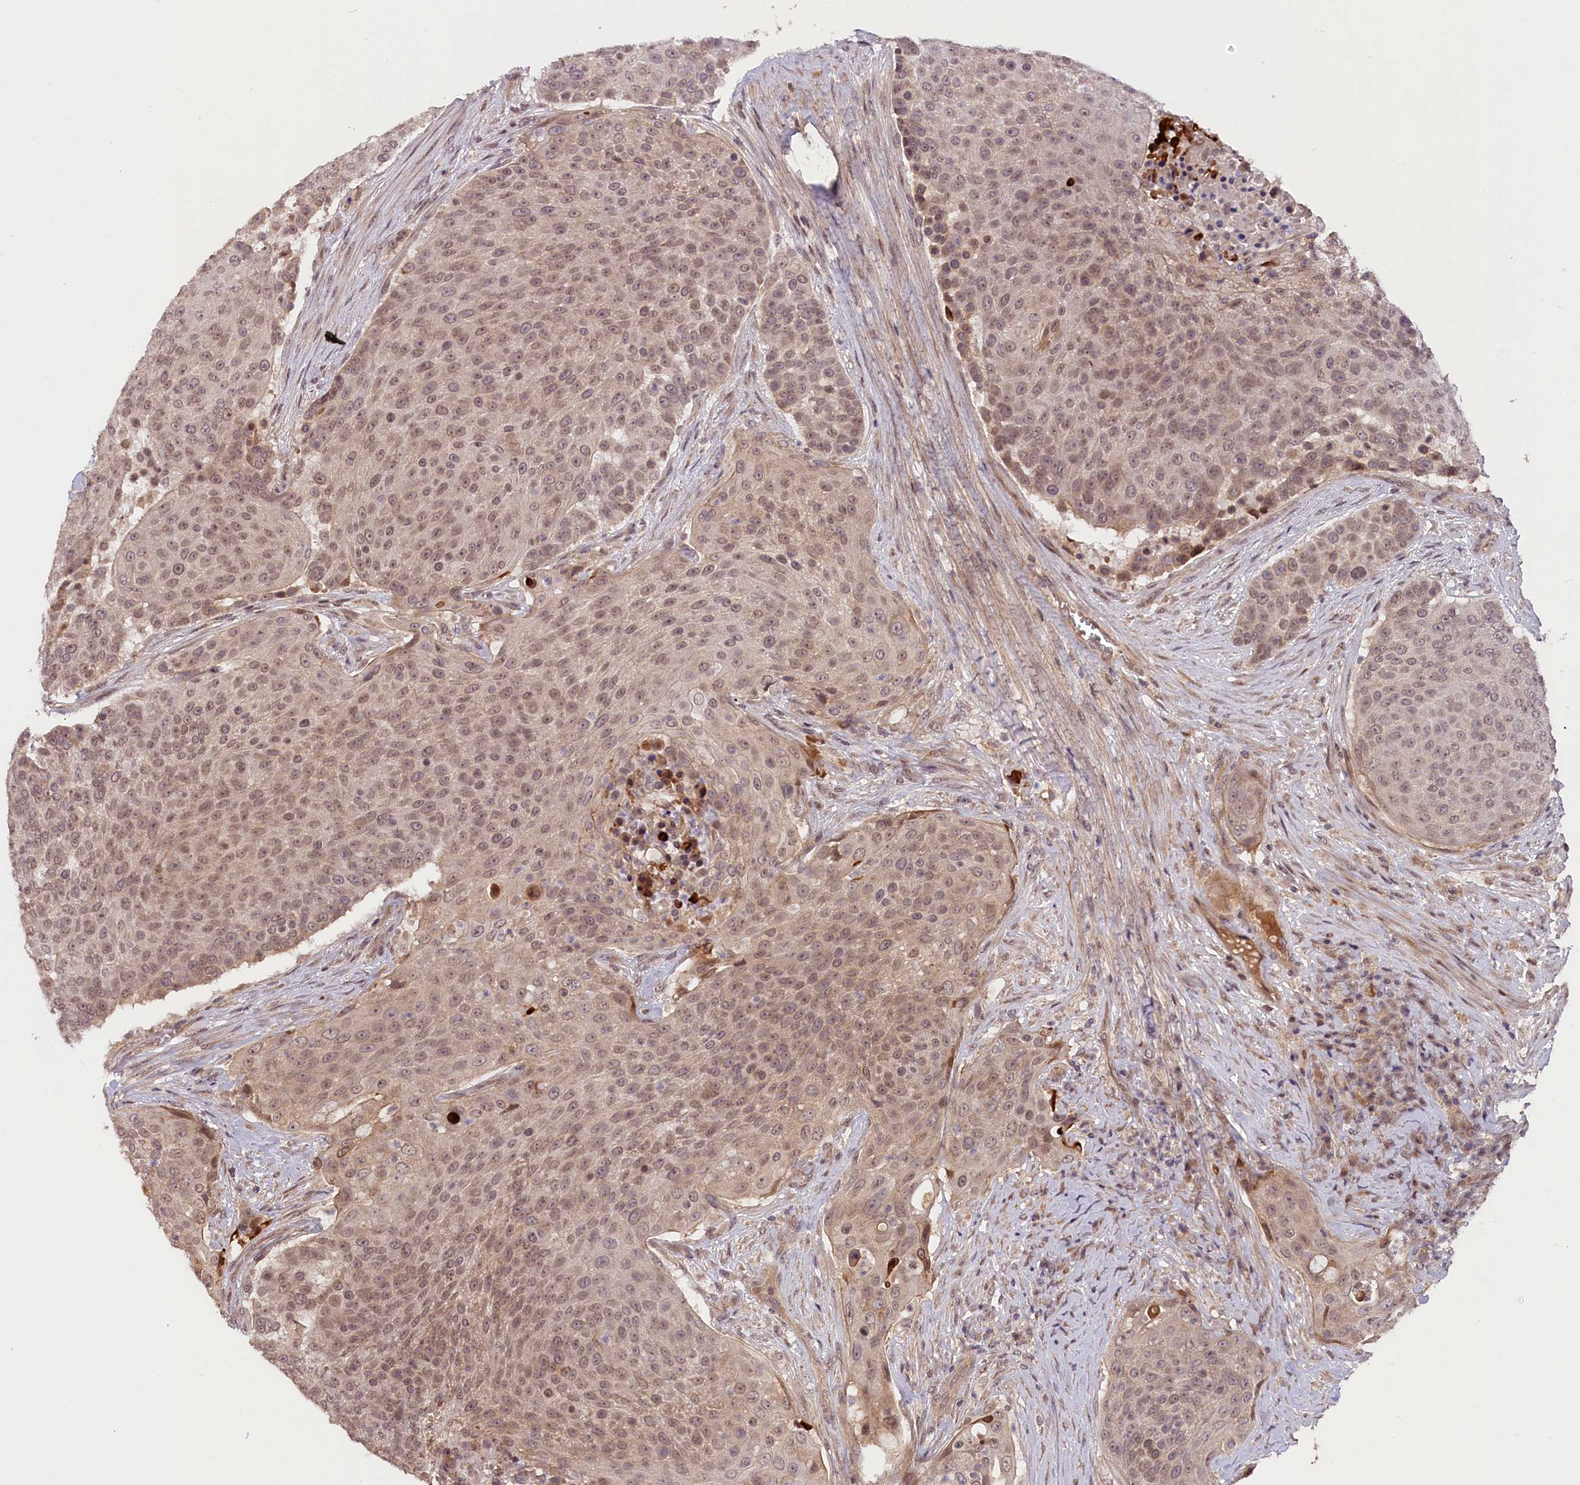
{"staining": {"intensity": "moderate", "quantity": ">75%", "location": "cytoplasmic/membranous,nuclear"}, "tissue": "urothelial cancer", "cell_type": "Tumor cells", "image_type": "cancer", "snomed": [{"axis": "morphology", "description": "Urothelial carcinoma, High grade"}, {"axis": "topography", "description": "Urinary bladder"}], "caption": "Immunohistochemistry (IHC) of urothelial cancer displays medium levels of moderate cytoplasmic/membranous and nuclear positivity in approximately >75% of tumor cells.", "gene": "ZNF480", "patient": {"sex": "female", "age": 63}}